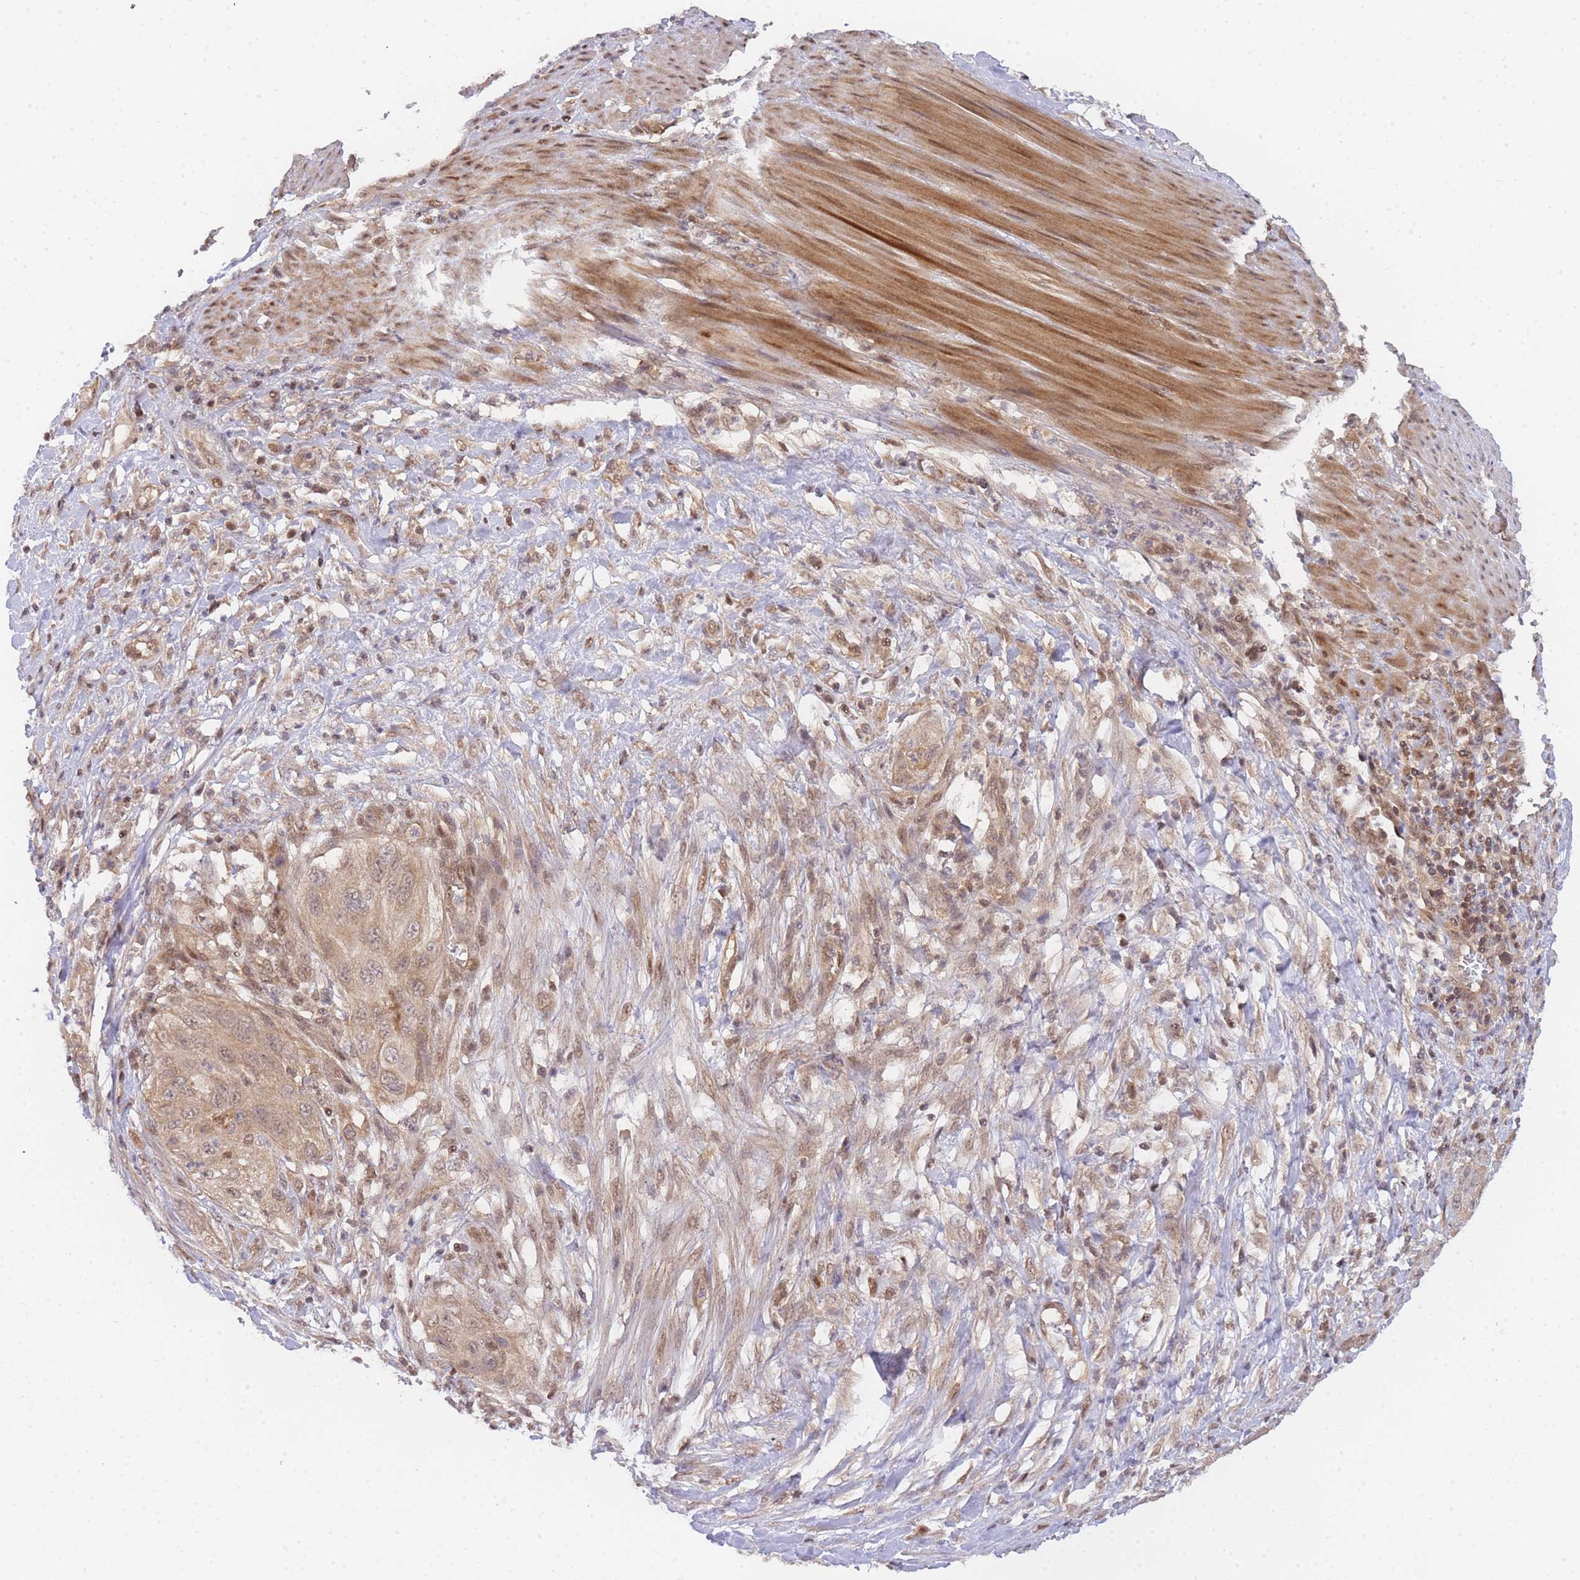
{"staining": {"intensity": "moderate", "quantity": ">75%", "location": "cytoplasmic/membranous,nuclear"}, "tissue": "cervical cancer", "cell_type": "Tumor cells", "image_type": "cancer", "snomed": [{"axis": "morphology", "description": "Squamous cell carcinoma, NOS"}, {"axis": "topography", "description": "Cervix"}], "caption": "Cervical cancer stained with immunohistochemistry (IHC) reveals moderate cytoplasmic/membranous and nuclear expression in about >75% of tumor cells.", "gene": "KIAA1191", "patient": {"sex": "female", "age": 42}}